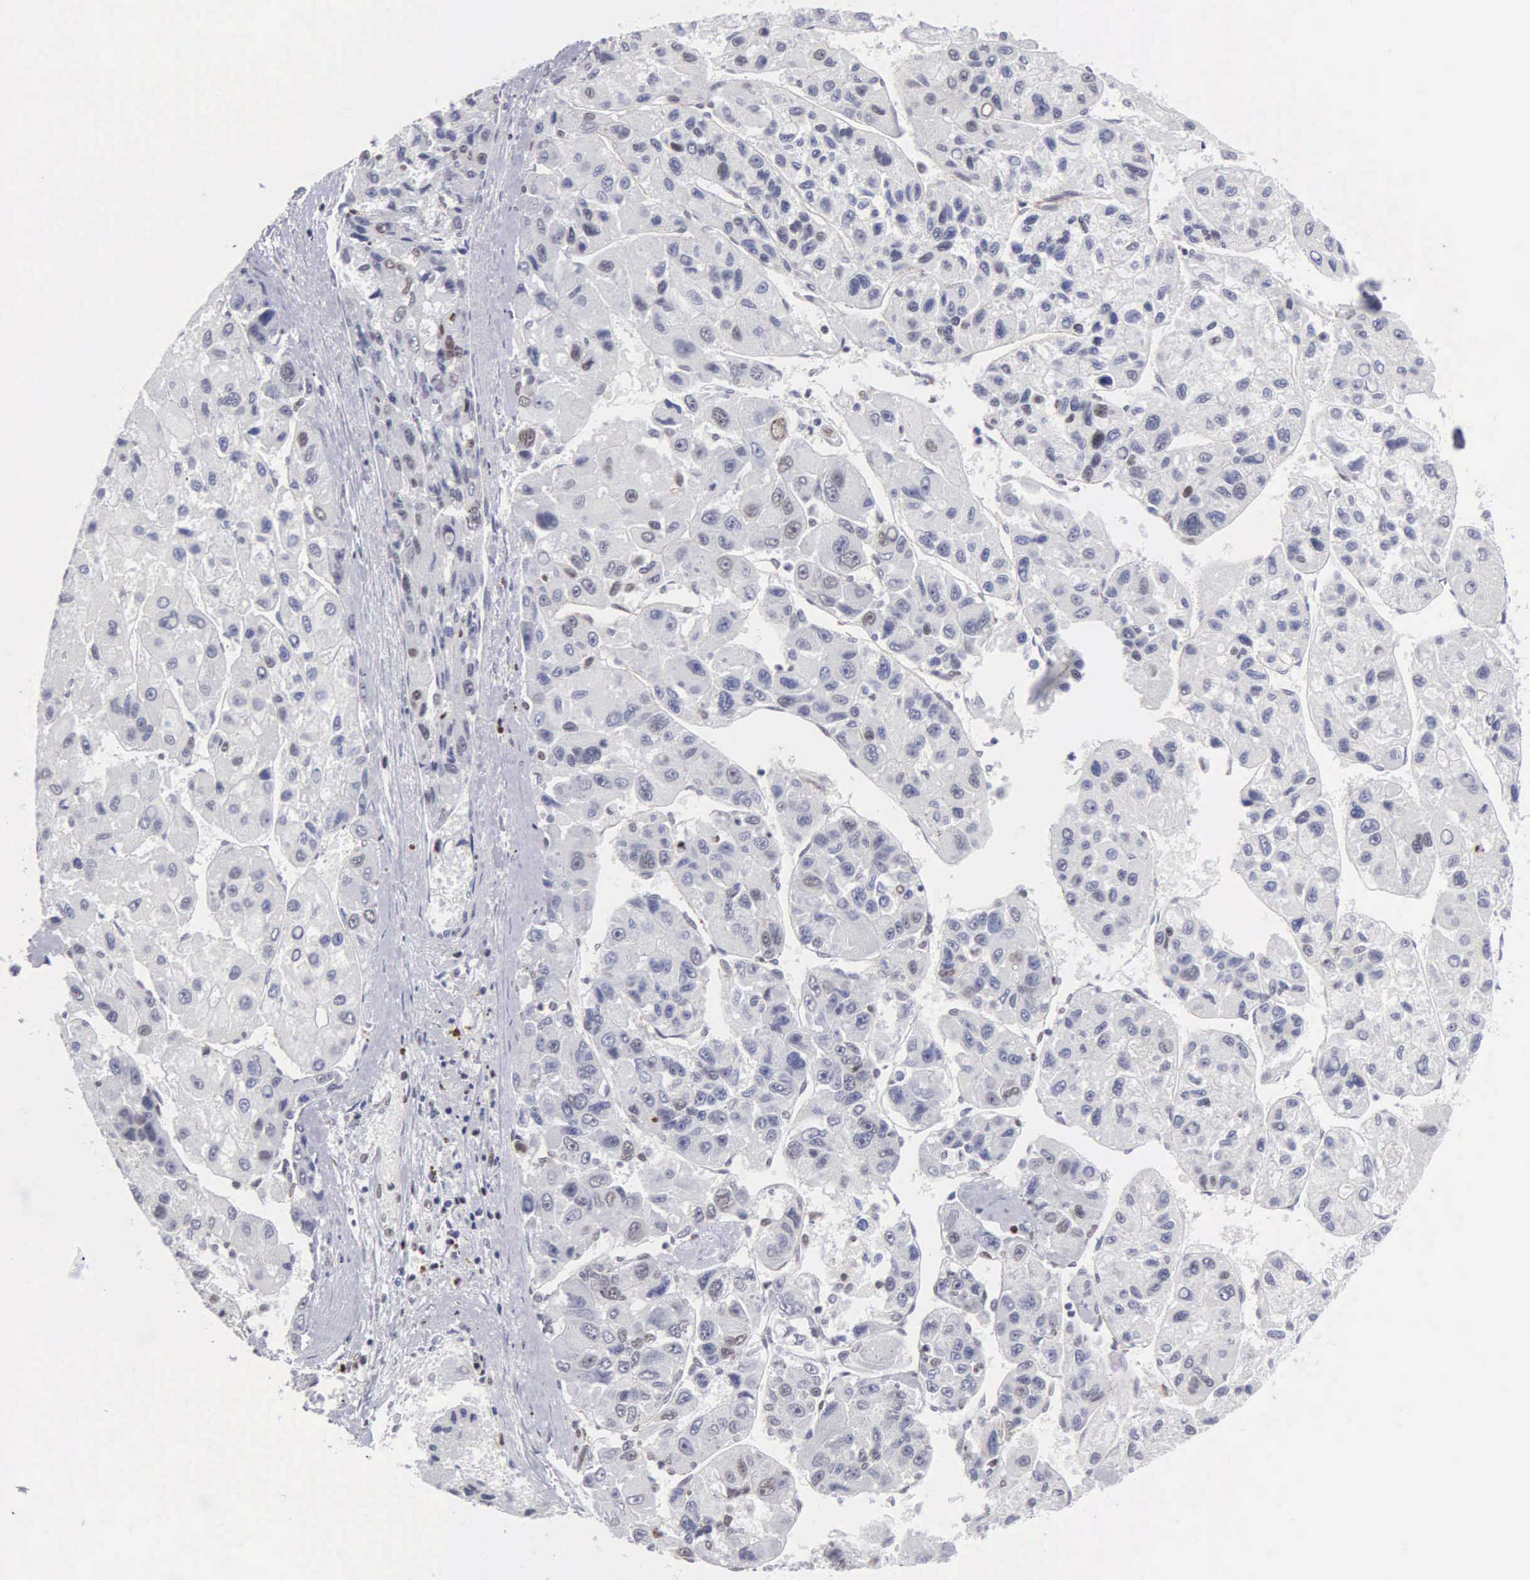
{"staining": {"intensity": "negative", "quantity": "none", "location": "none"}, "tissue": "liver cancer", "cell_type": "Tumor cells", "image_type": "cancer", "snomed": [{"axis": "morphology", "description": "Carcinoma, Hepatocellular, NOS"}, {"axis": "topography", "description": "Liver"}], "caption": "Immunohistochemistry (IHC) micrograph of neoplastic tissue: liver cancer (hepatocellular carcinoma) stained with DAB reveals no significant protein expression in tumor cells.", "gene": "CCNG1", "patient": {"sex": "male", "age": 64}}